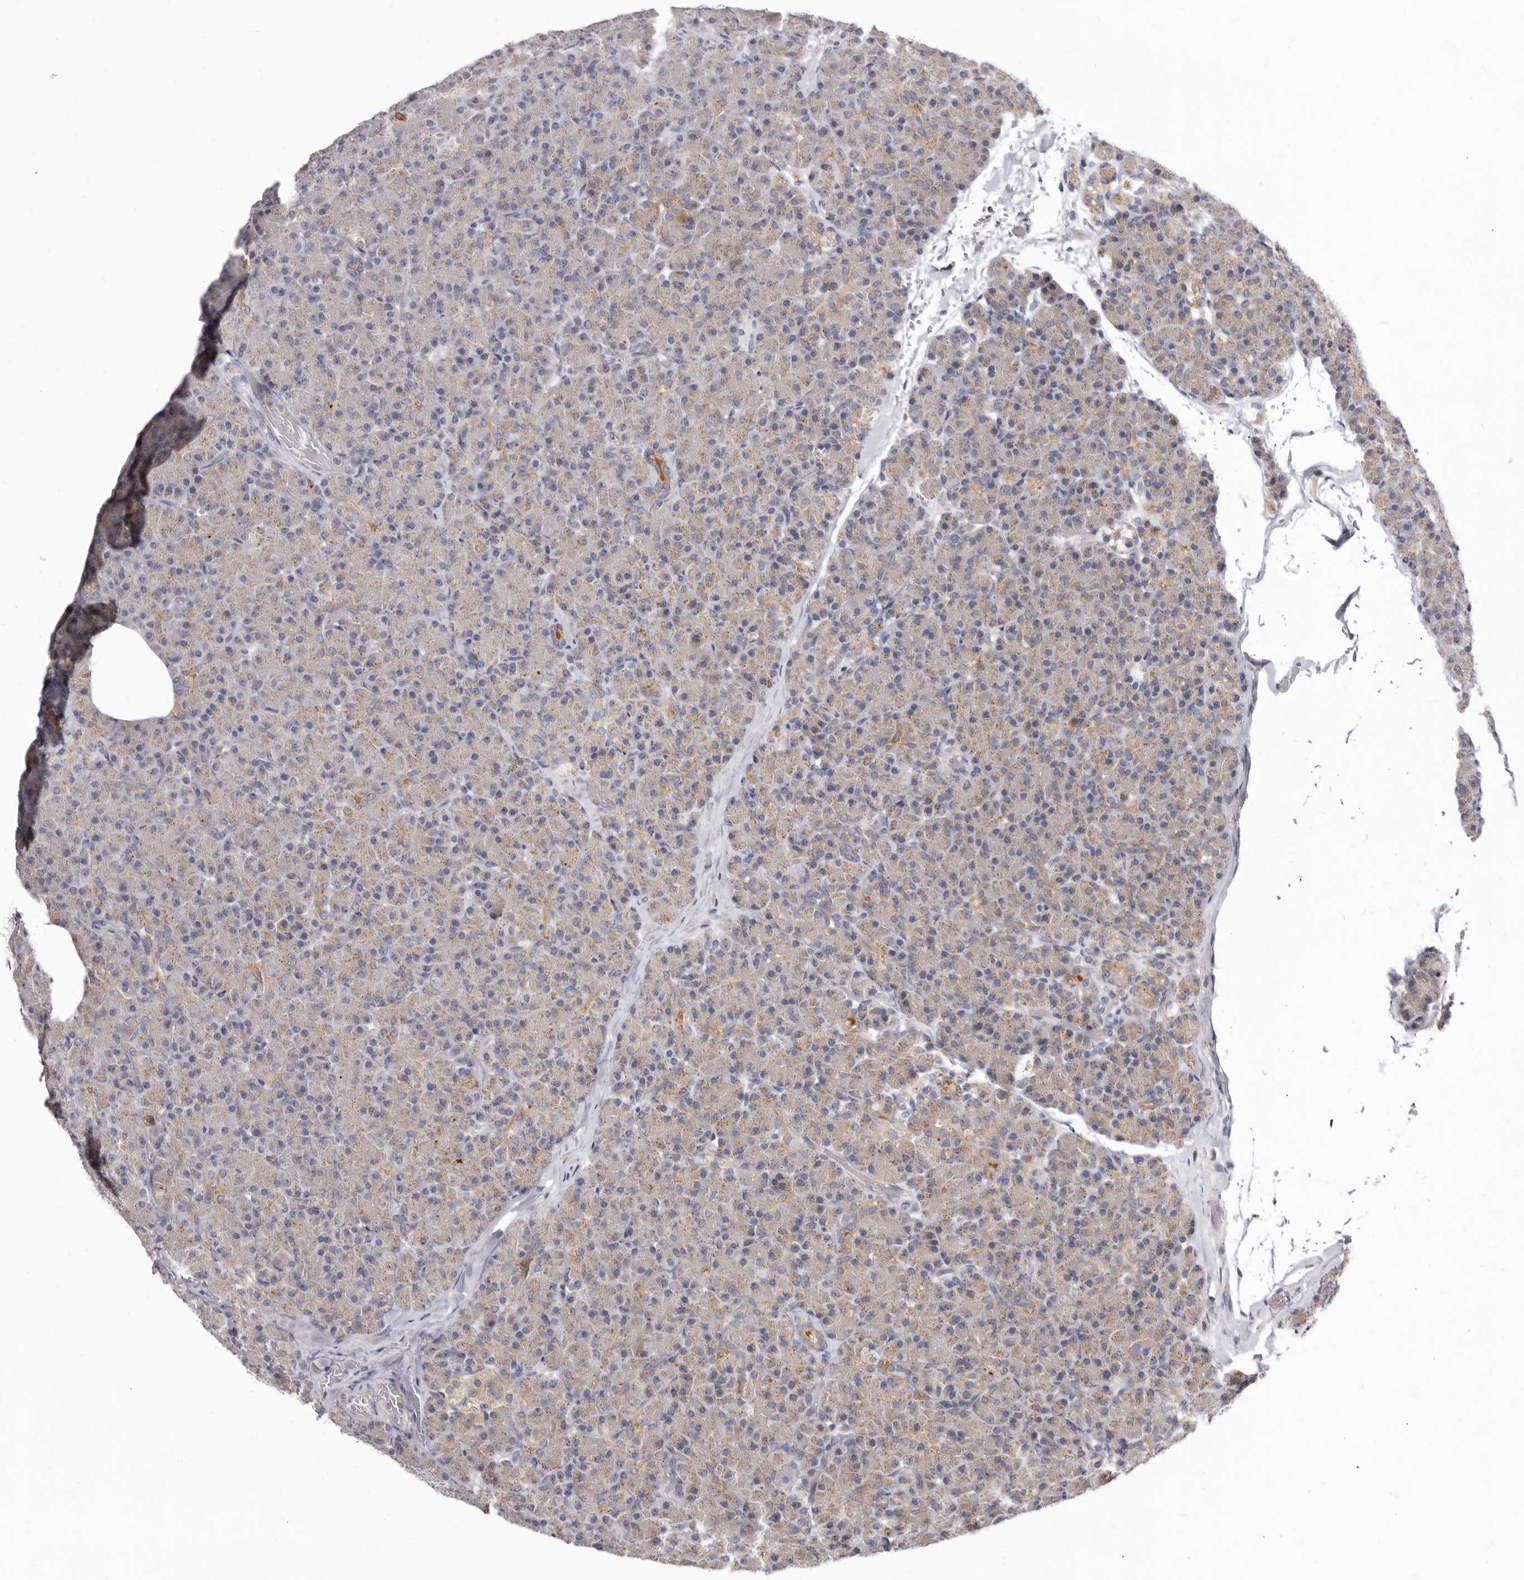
{"staining": {"intensity": "moderate", "quantity": "25%-75%", "location": "cytoplasmic/membranous"}, "tissue": "pancreas", "cell_type": "Exocrine glandular cells", "image_type": "normal", "snomed": [{"axis": "morphology", "description": "Normal tissue, NOS"}, {"axis": "topography", "description": "Pancreas"}], "caption": "Protein staining of normal pancreas displays moderate cytoplasmic/membranous expression in about 25%-75% of exocrine glandular cells. The protein is stained brown, and the nuclei are stained in blue (DAB IHC with brightfield microscopy, high magnification).", "gene": "SMC4", "patient": {"sex": "female", "age": 43}}